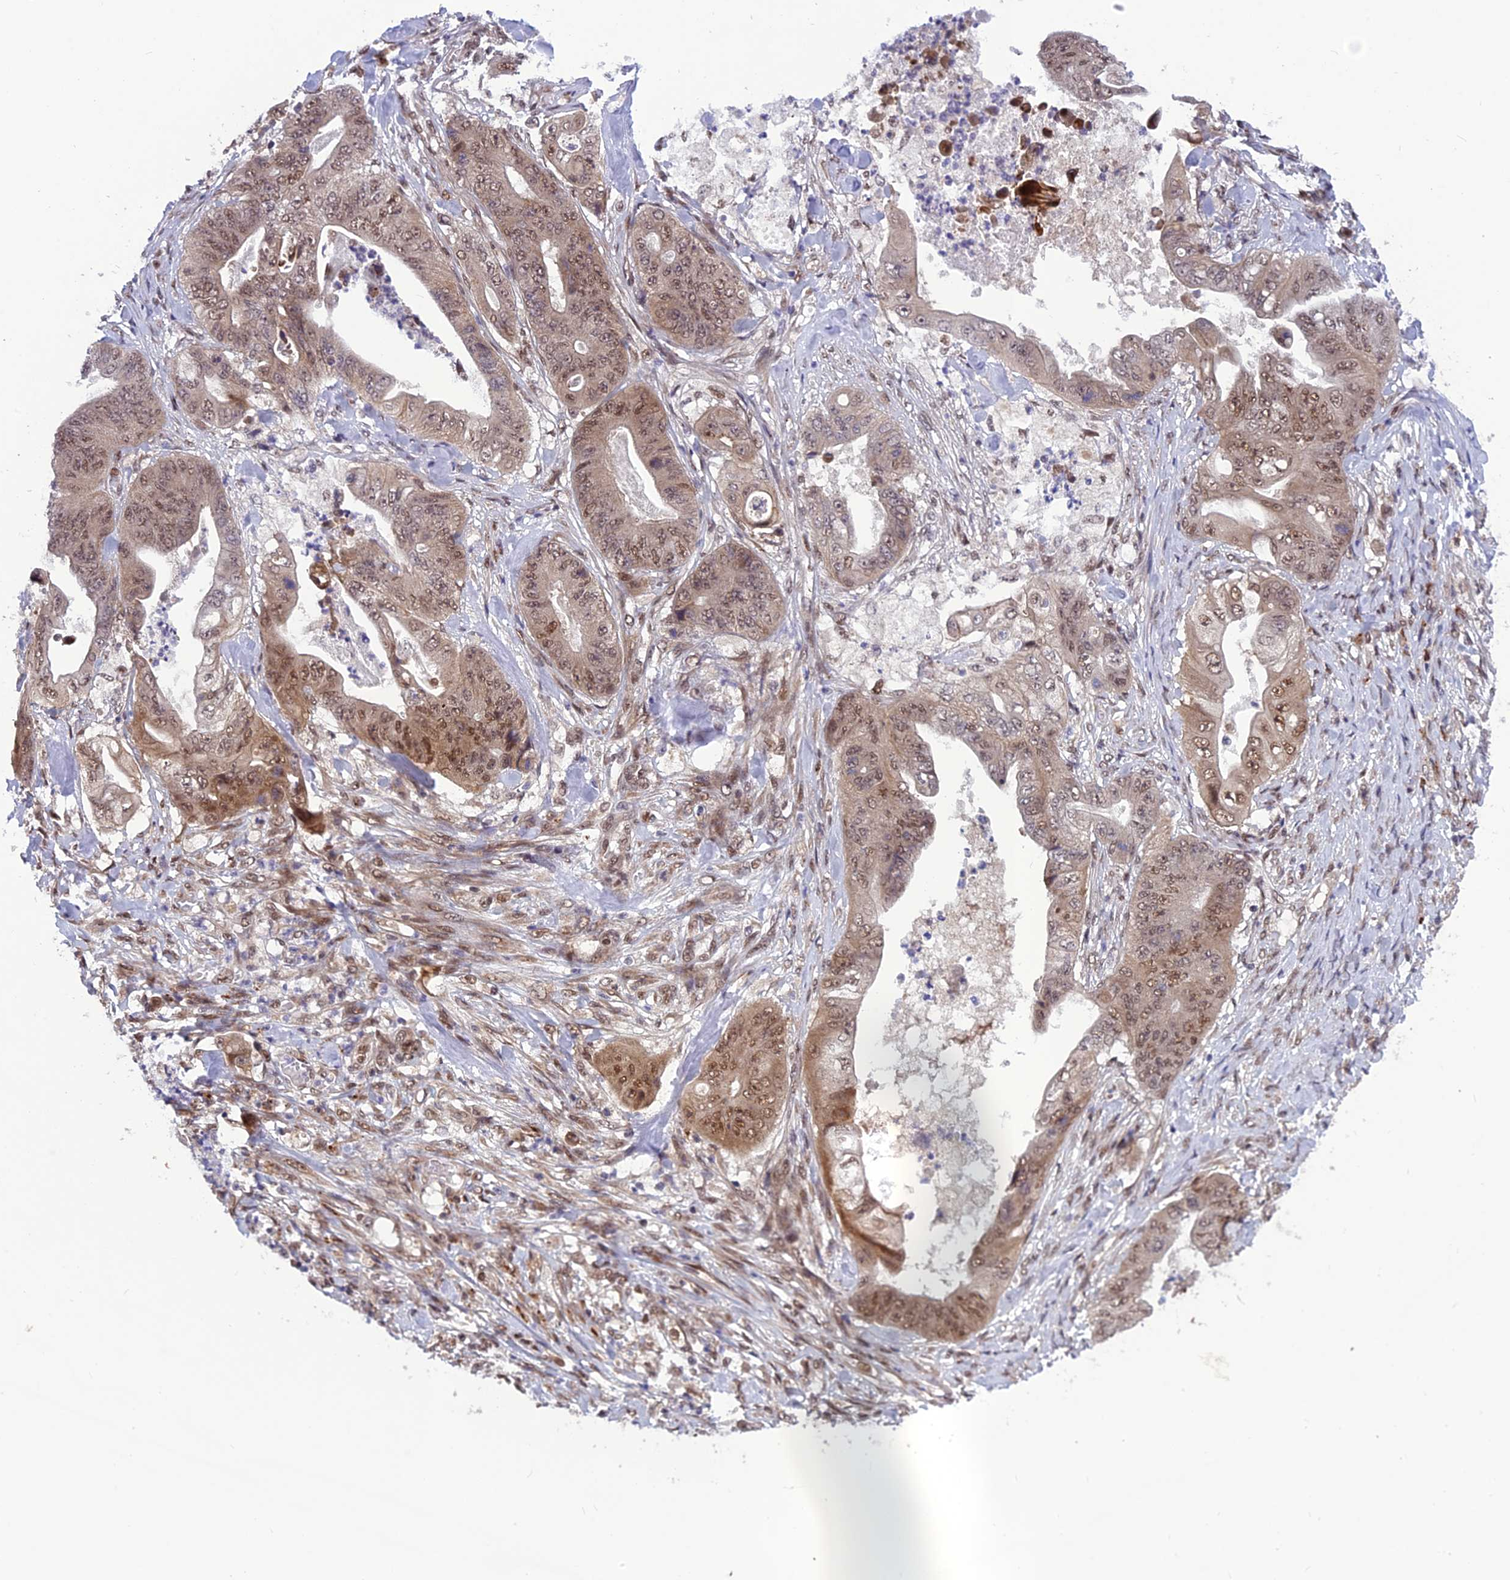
{"staining": {"intensity": "moderate", "quantity": ">75%", "location": "nuclear"}, "tissue": "stomach cancer", "cell_type": "Tumor cells", "image_type": "cancer", "snomed": [{"axis": "morphology", "description": "Adenocarcinoma, NOS"}, {"axis": "topography", "description": "Stomach"}], "caption": "Human stomach cancer (adenocarcinoma) stained for a protein (brown) demonstrates moderate nuclear positive expression in about >75% of tumor cells.", "gene": "RTRAF", "patient": {"sex": "female", "age": 73}}